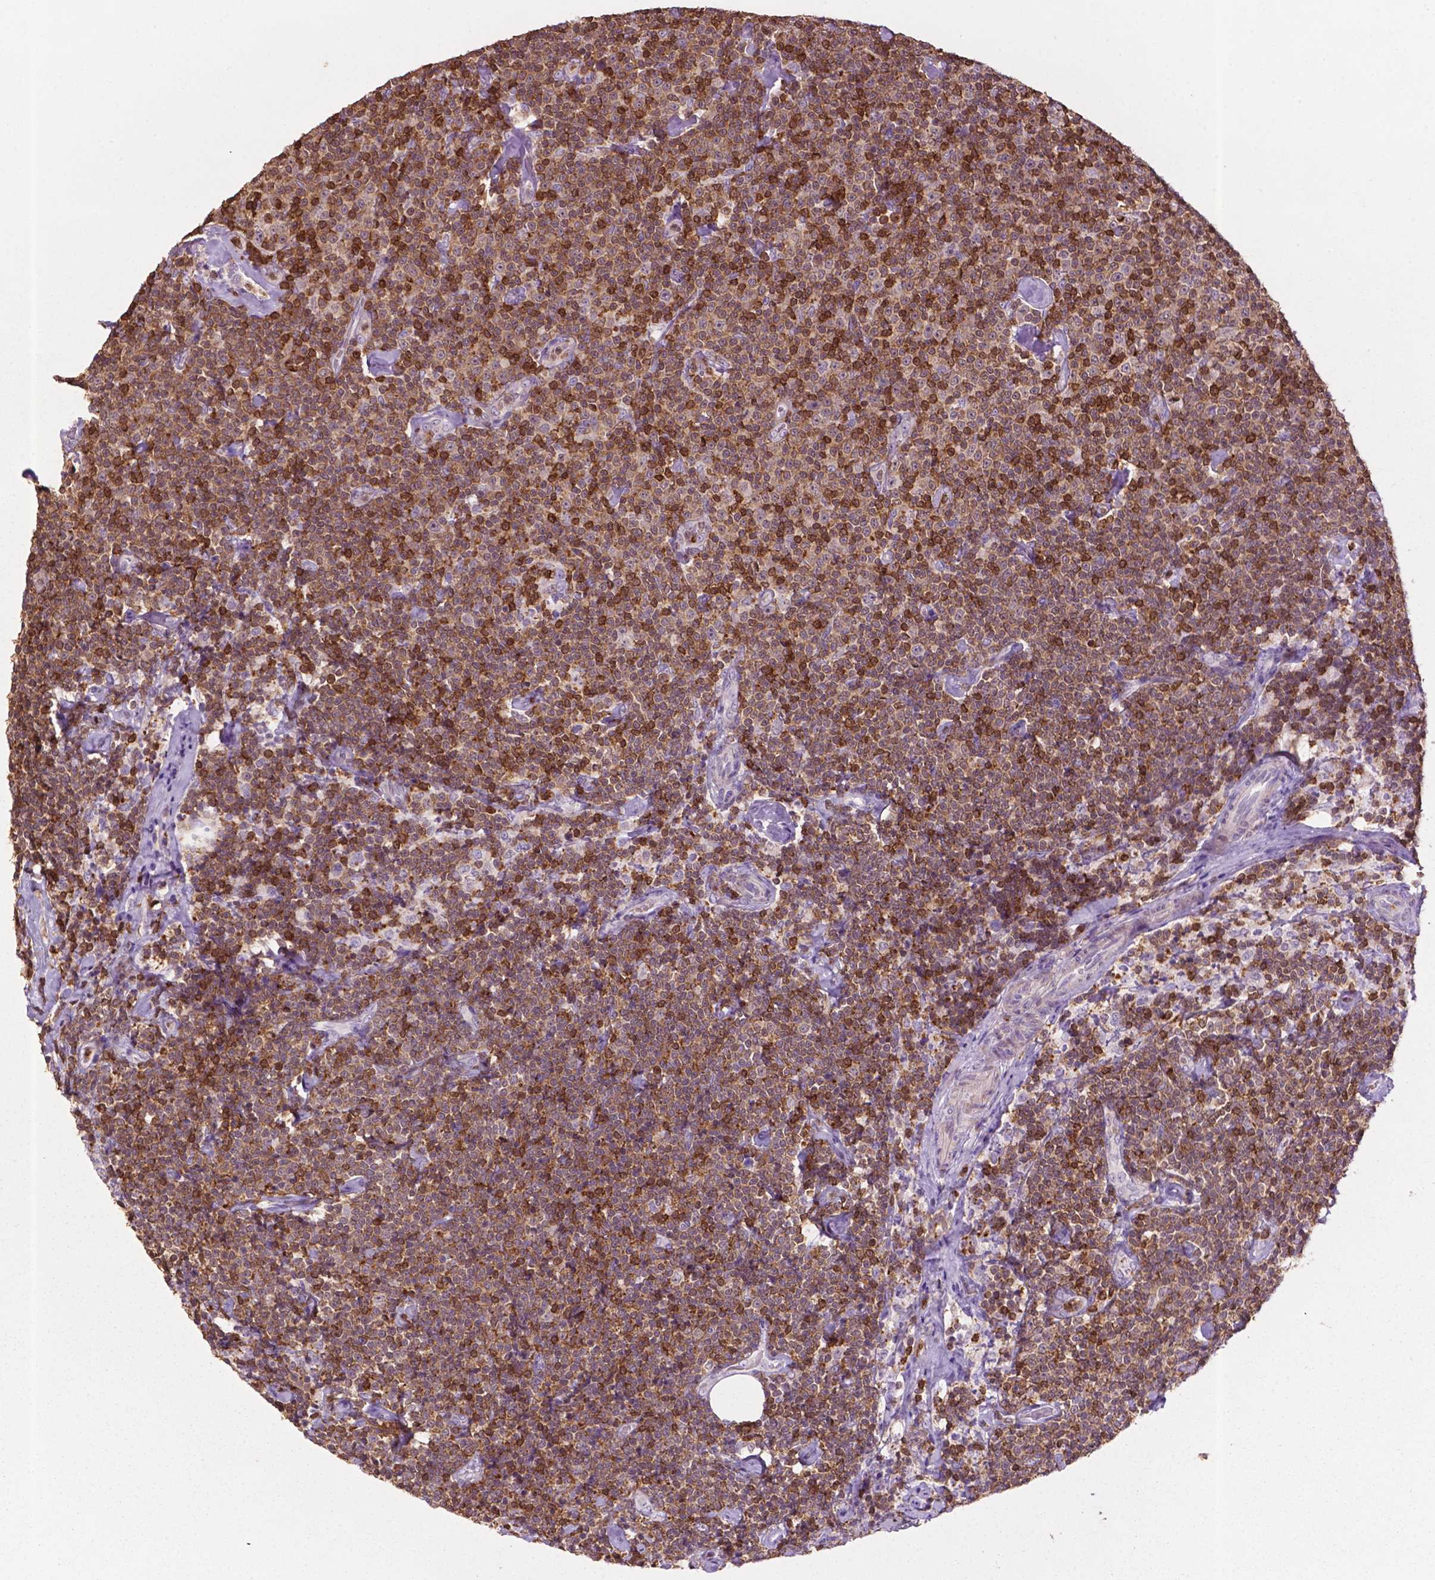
{"staining": {"intensity": "moderate", "quantity": ">75%", "location": "cytoplasmic/membranous,nuclear"}, "tissue": "lymphoma", "cell_type": "Tumor cells", "image_type": "cancer", "snomed": [{"axis": "morphology", "description": "Malignant lymphoma, non-Hodgkin's type, Low grade"}, {"axis": "topography", "description": "Lymph node"}], "caption": "DAB (3,3'-diaminobenzidine) immunohistochemical staining of human lymphoma reveals moderate cytoplasmic/membranous and nuclear protein expression in approximately >75% of tumor cells.", "gene": "TBC1D10C", "patient": {"sex": "male", "age": 81}}